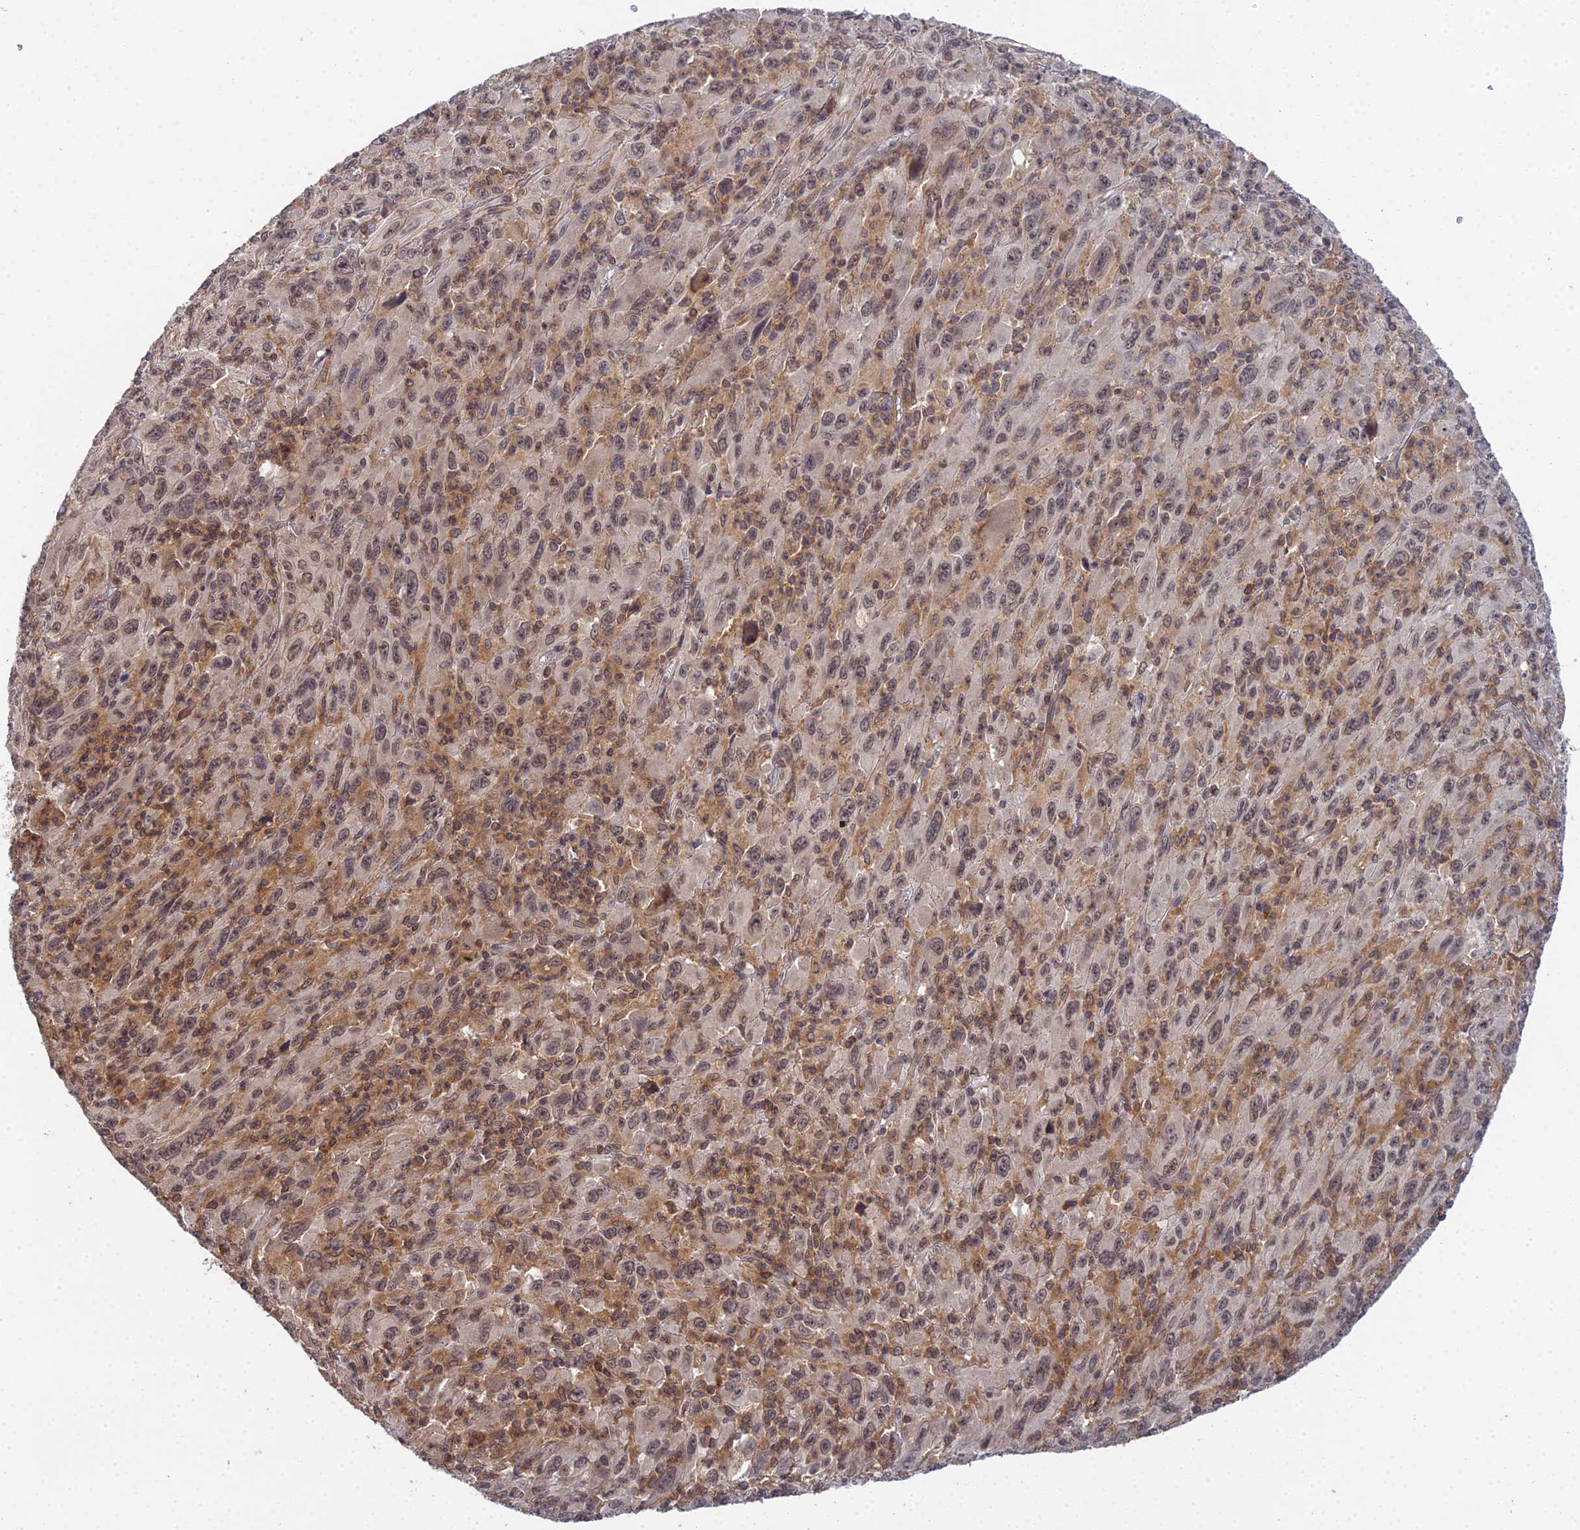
{"staining": {"intensity": "moderate", "quantity": ">75%", "location": "nuclear"}, "tissue": "melanoma", "cell_type": "Tumor cells", "image_type": "cancer", "snomed": [{"axis": "morphology", "description": "Malignant melanoma, Metastatic site"}, {"axis": "topography", "description": "Skin"}], "caption": "Moderate nuclear positivity is seen in approximately >75% of tumor cells in melanoma.", "gene": "TPRX1", "patient": {"sex": "female", "age": 56}}